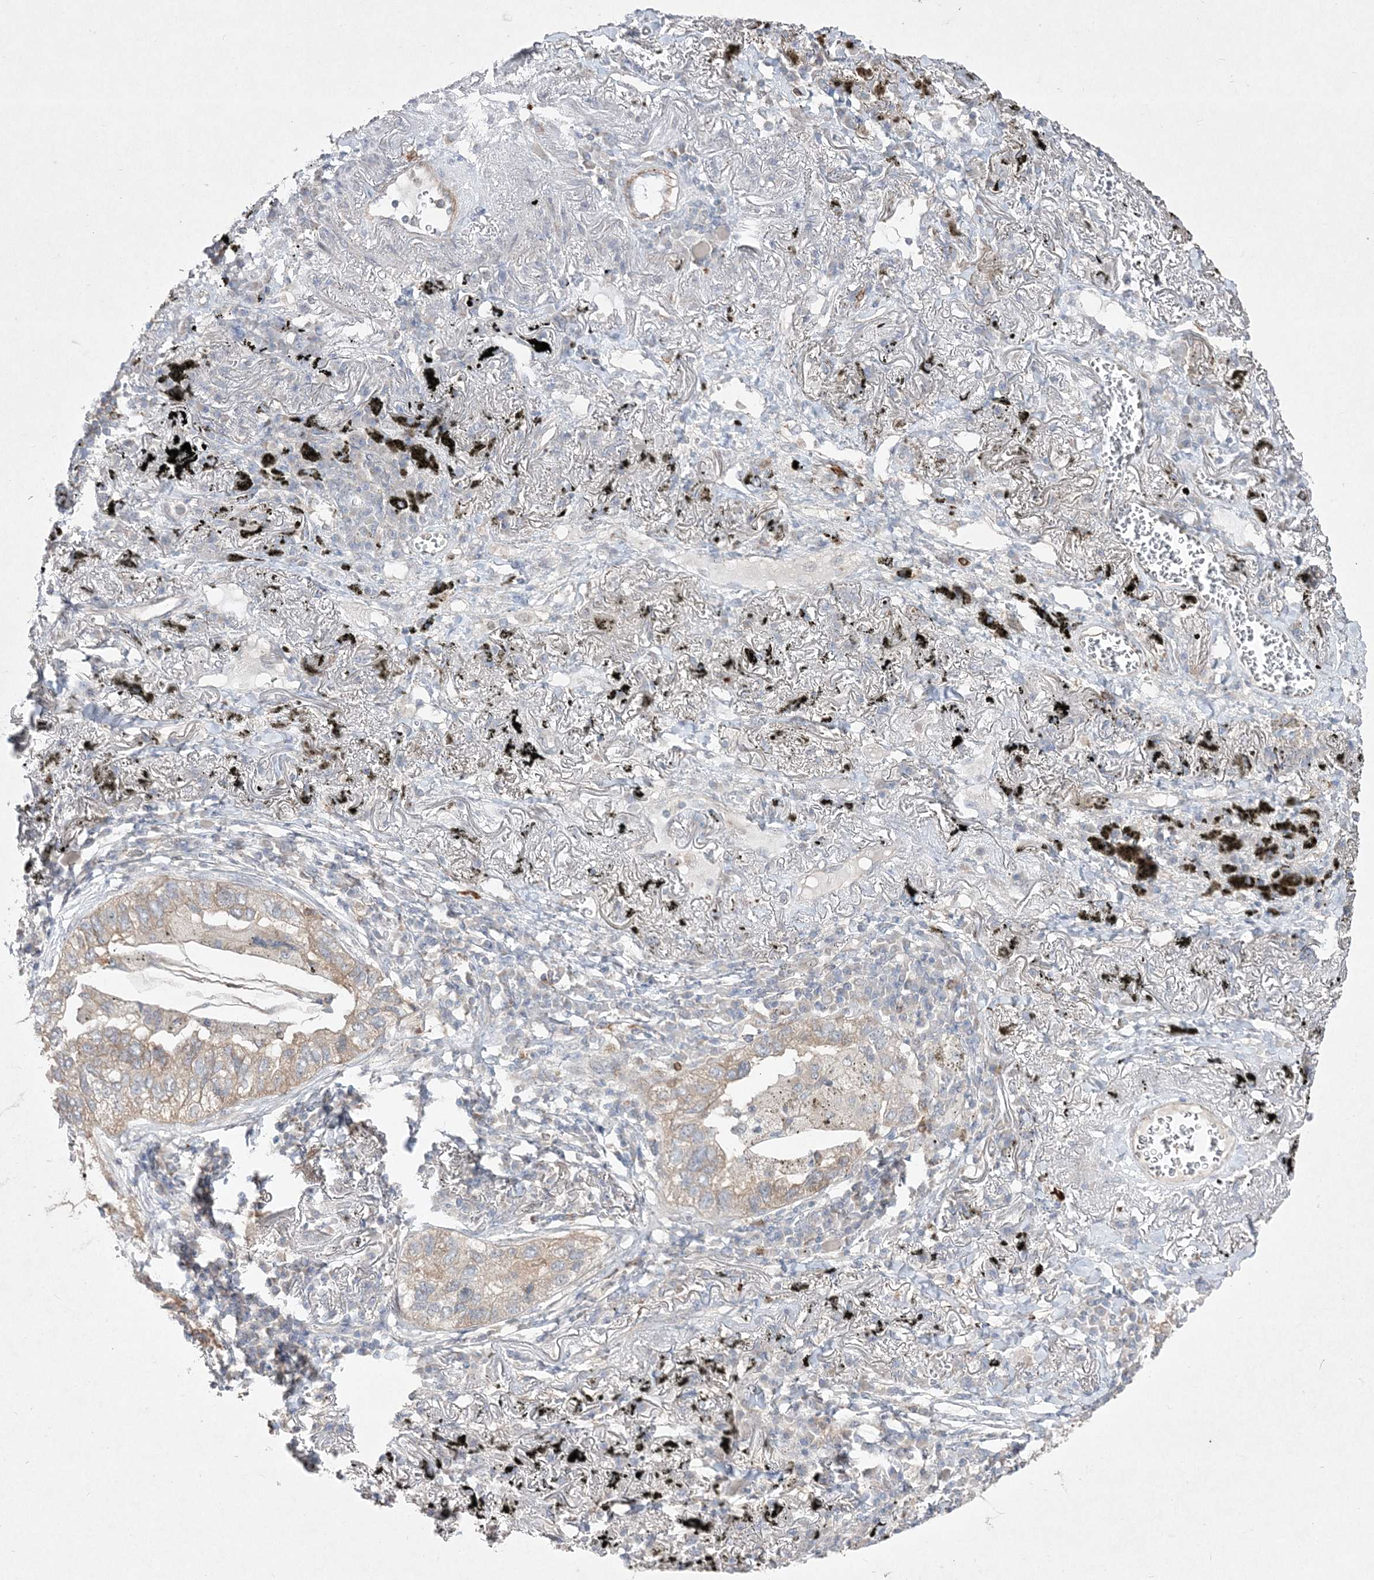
{"staining": {"intensity": "weak", "quantity": "25%-75%", "location": "cytoplasmic/membranous"}, "tissue": "lung cancer", "cell_type": "Tumor cells", "image_type": "cancer", "snomed": [{"axis": "morphology", "description": "Adenocarcinoma, NOS"}, {"axis": "topography", "description": "Lung"}], "caption": "Immunohistochemistry (DAB) staining of human adenocarcinoma (lung) exhibits weak cytoplasmic/membranous protein positivity in about 25%-75% of tumor cells.", "gene": "CLNK", "patient": {"sex": "male", "age": 65}}